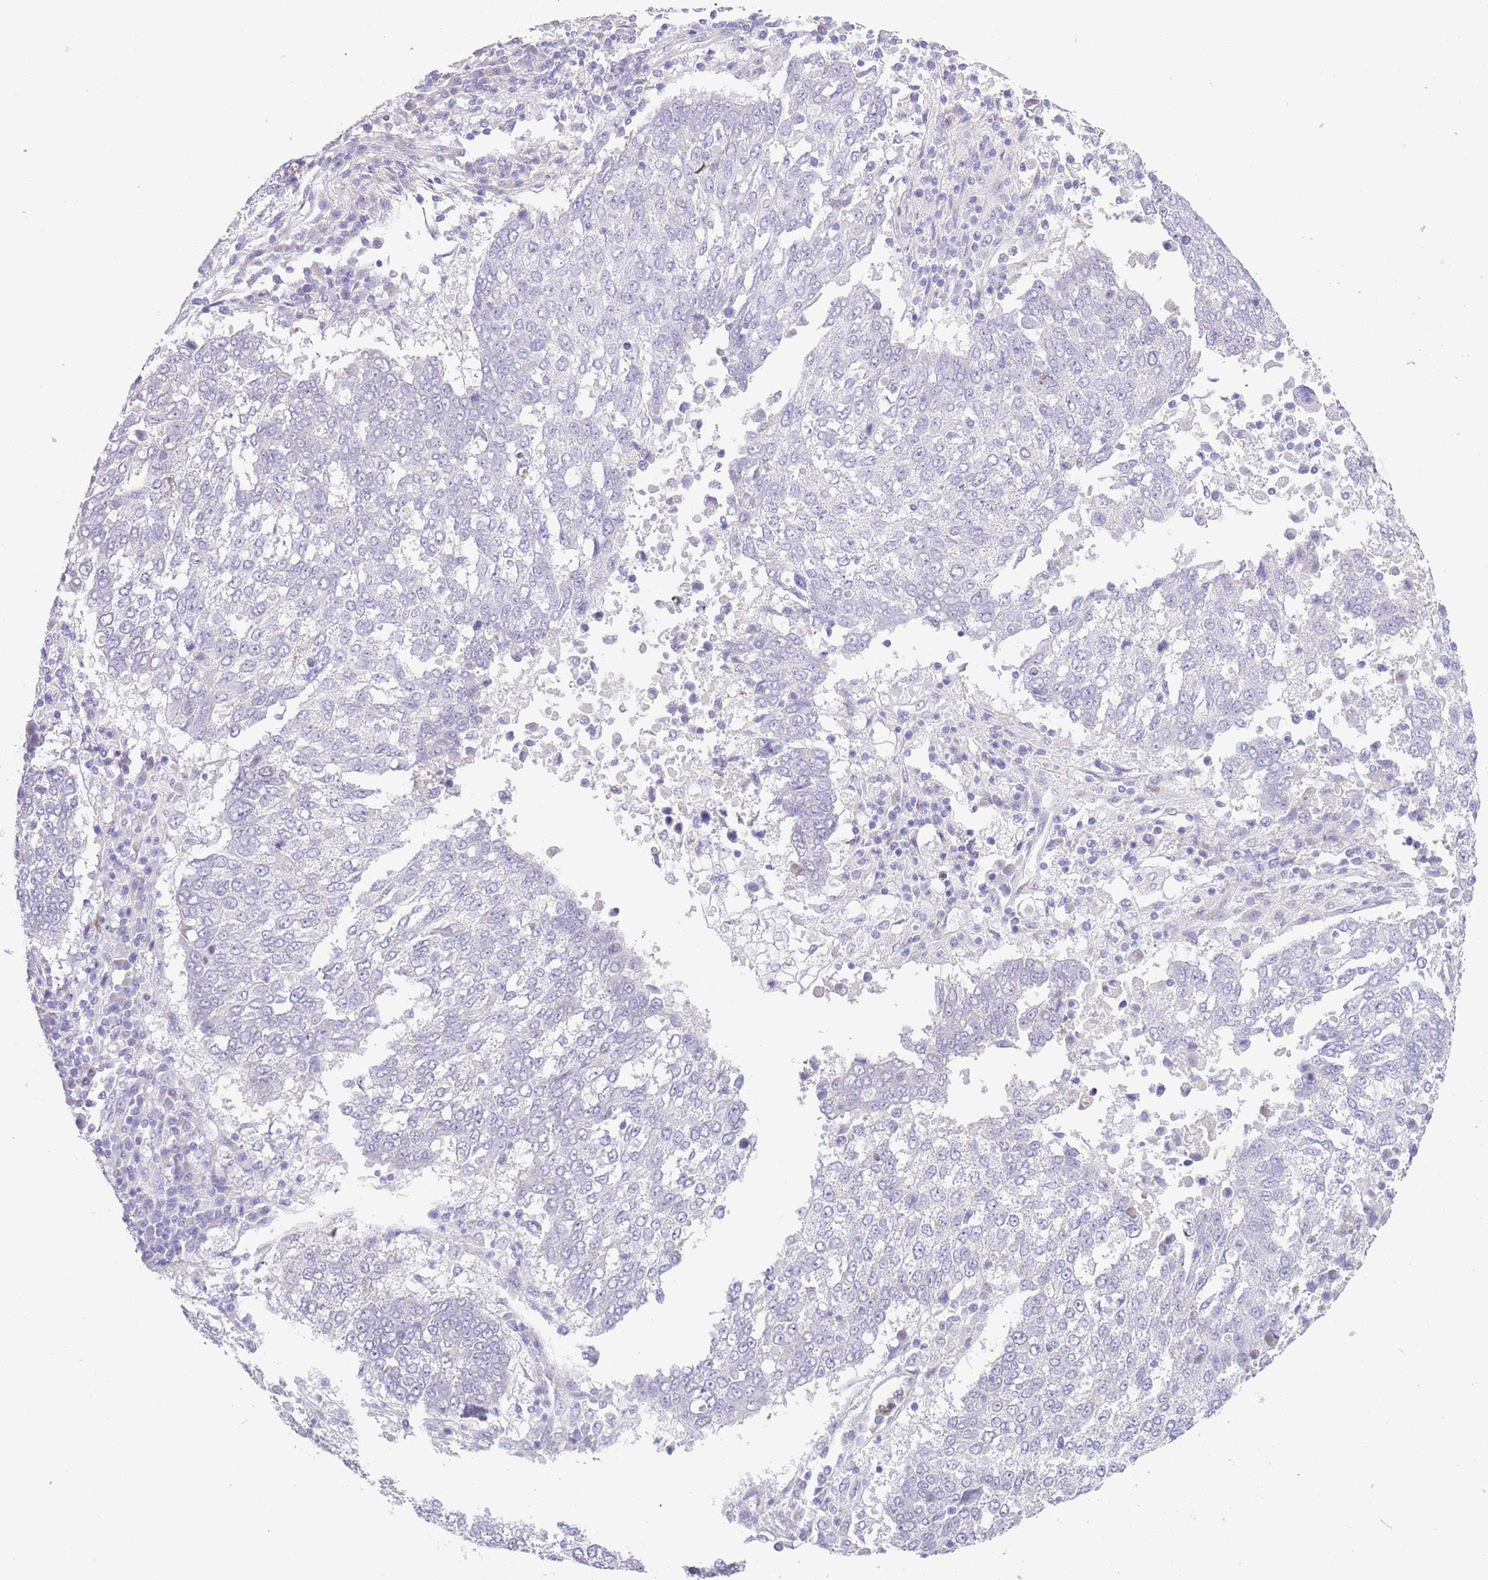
{"staining": {"intensity": "negative", "quantity": "none", "location": "none"}, "tissue": "lung cancer", "cell_type": "Tumor cells", "image_type": "cancer", "snomed": [{"axis": "morphology", "description": "Squamous cell carcinoma, NOS"}, {"axis": "topography", "description": "Lung"}], "caption": "This is an IHC histopathology image of human lung cancer. There is no staining in tumor cells.", "gene": "ZFP2", "patient": {"sex": "male", "age": 73}}